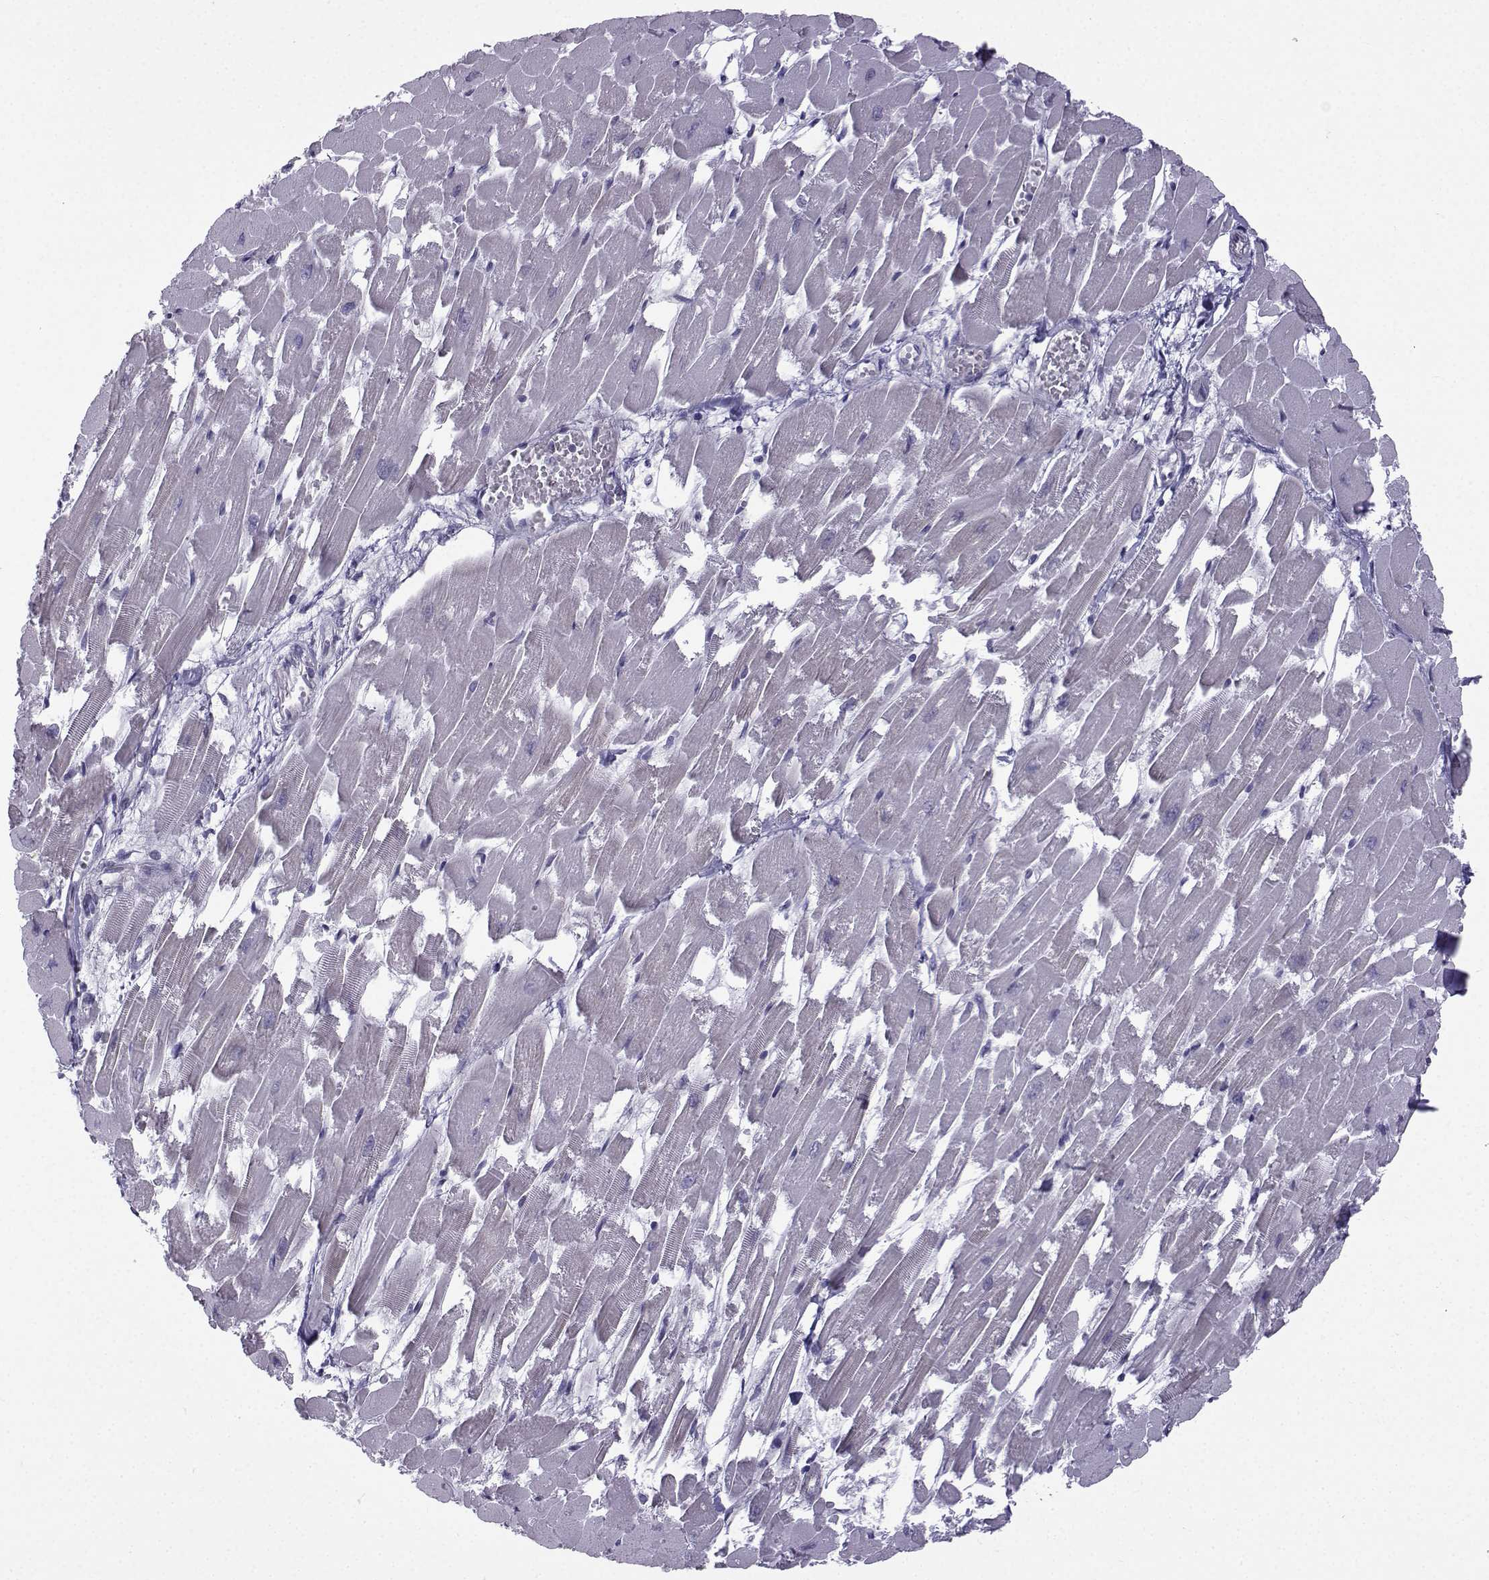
{"staining": {"intensity": "negative", "quantity": "none", "location": "none"}, "tissue": "heart muscle", "cell_type": "Cardiomyocytes", "image_type": "normal", "snomed": [{"axis": "morphology", "description": "Normal tissue, NOS"}, {"axis": "topography", "description": "Heart"}], "caption": "This histopathology image is of benign heart muscle stained with IHC to label a protein in brown with the nuclei are counter-stained blue. There is no positivity in cardiomyocytes.", "gene": "CFAP53", "patient": {"sex": "female", "age": 52}}